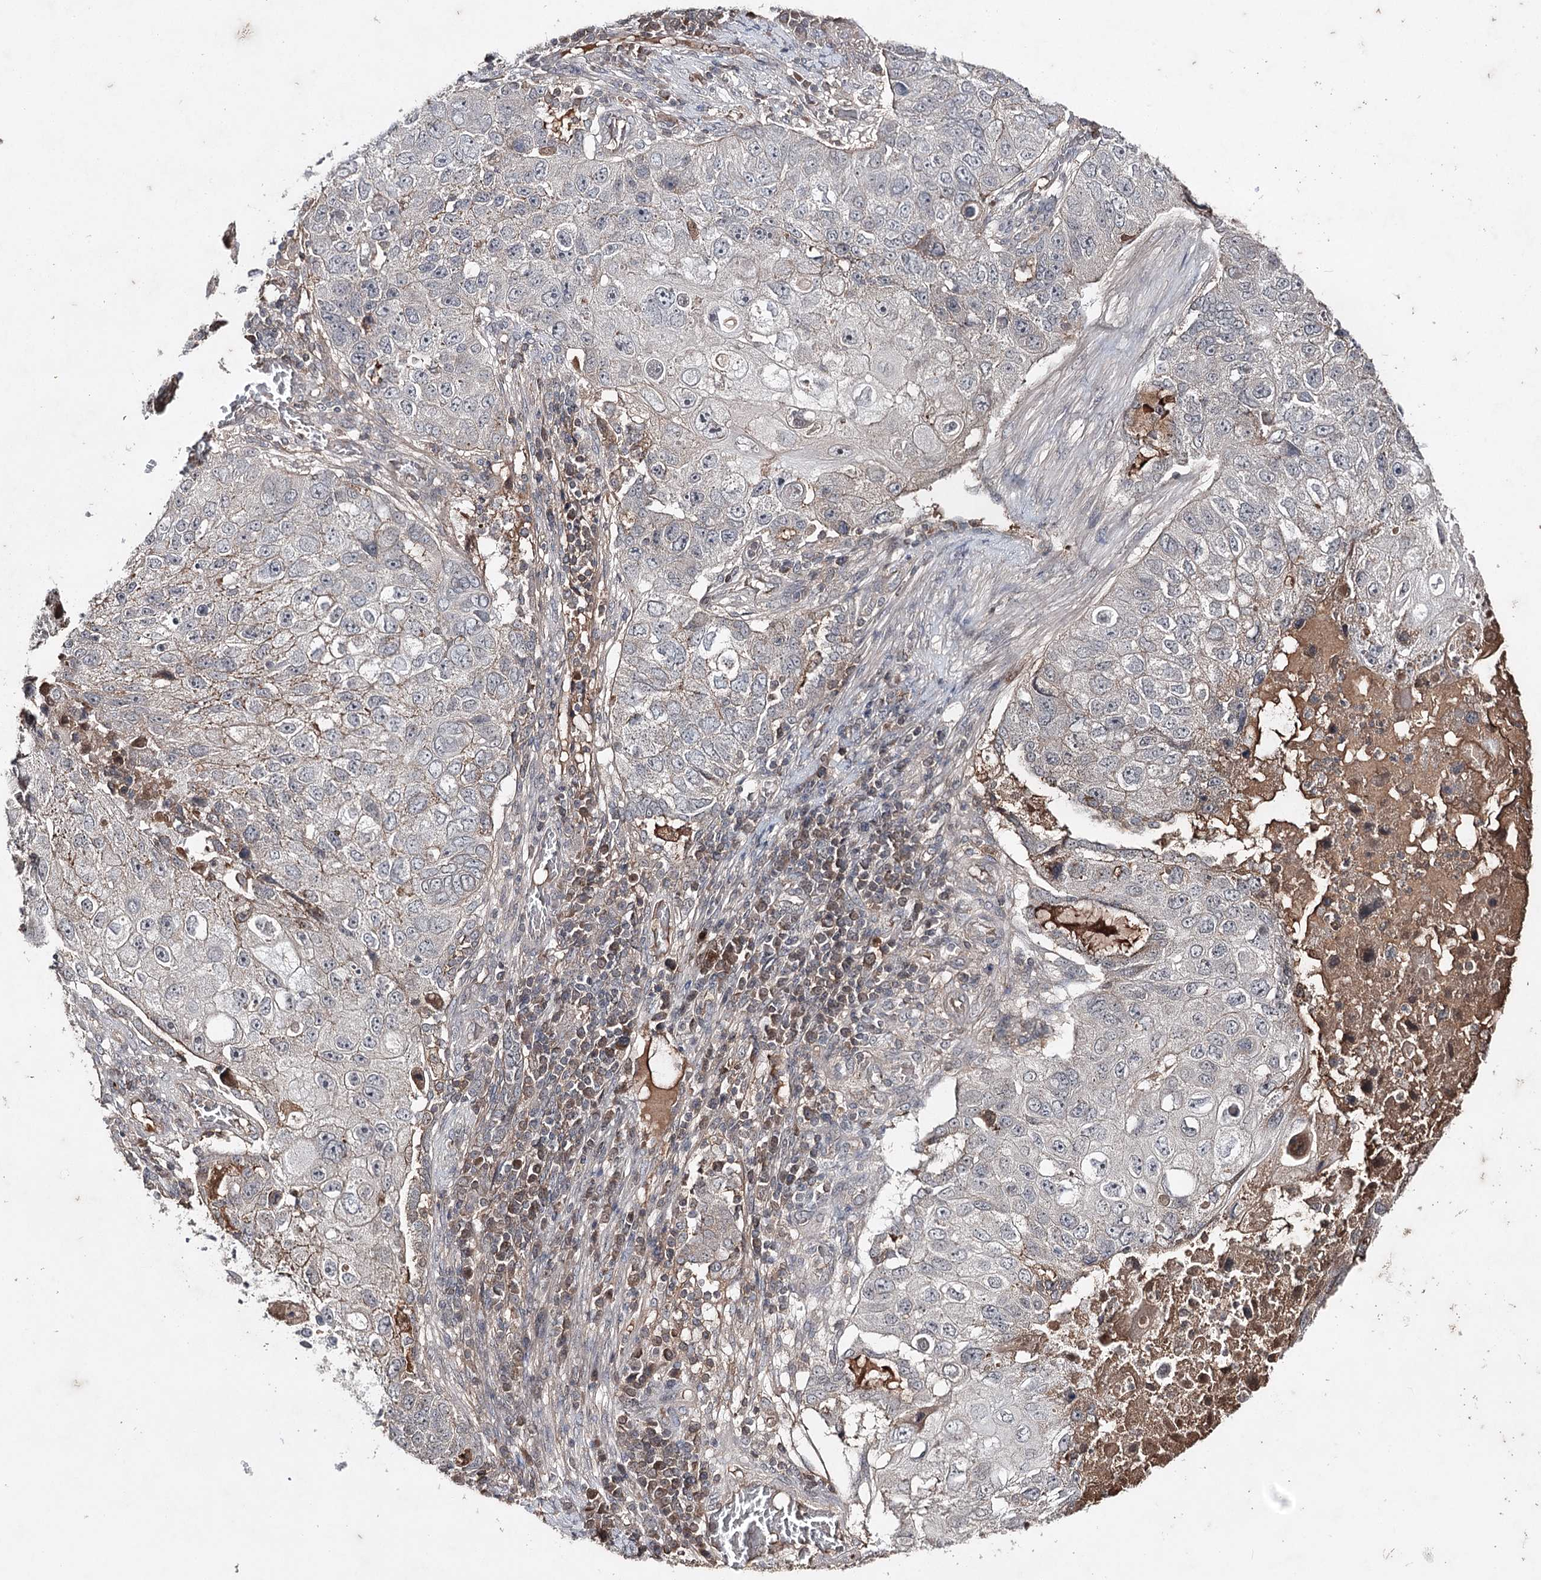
{"staining": {"intensity": "negative", "quantity": "none", "location": "none"}, "tissue": "lung cancer", "cell_type": "Tumor cells", "image_type": "cancer", "snomed": [{"axis": "morphology", "description": "Squamous cell carcinoma, NOS"}, {"axis": "topography", "description": "Lung"}], "caption": "Photomicrograph shows no significant protein positivity in tumor cells of lung squamous cell carcinoma.", "gene": "SYNGR3", "patient": {"sex": "male", "age": 61}}